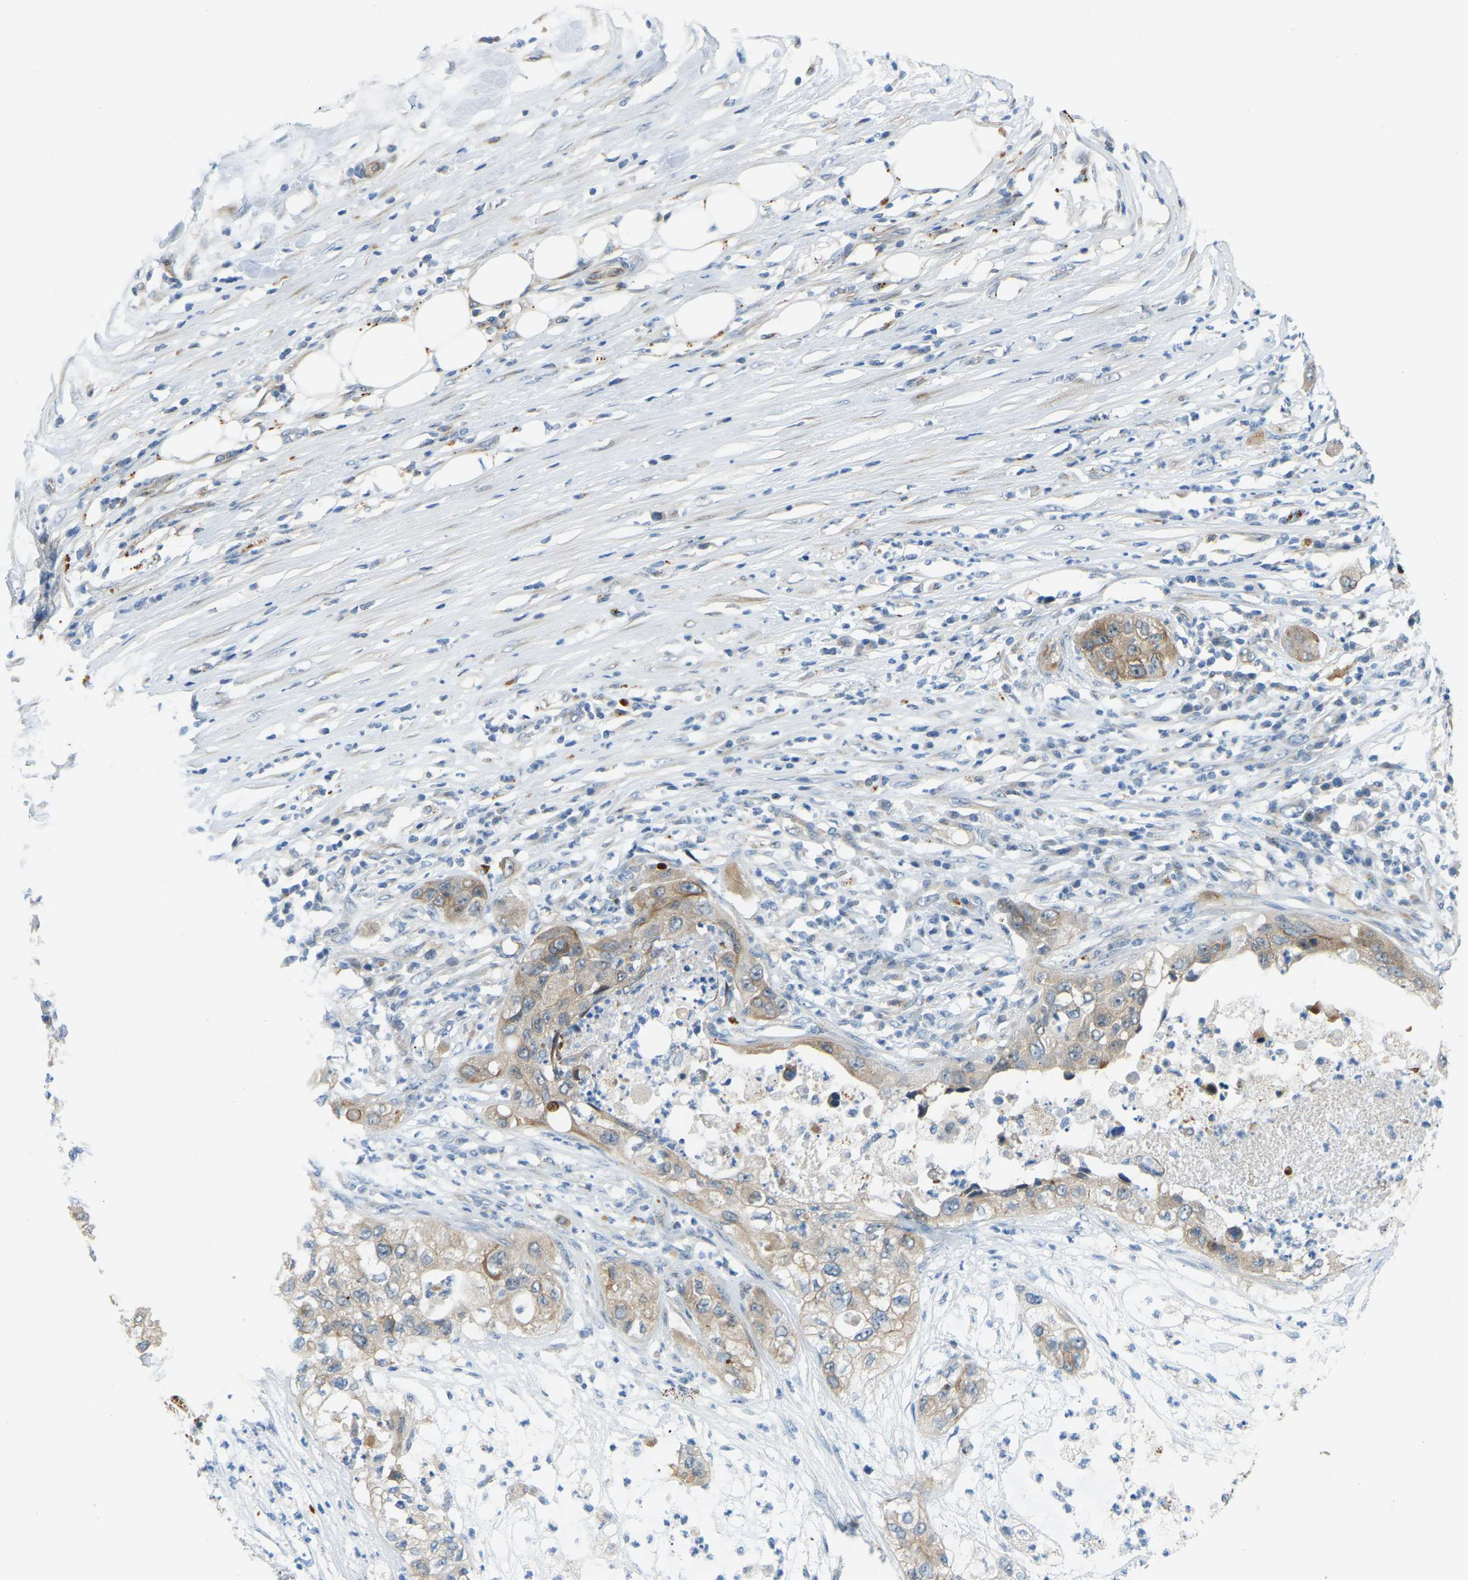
{"staining": {"intensity": "moderate", "quantity": ">75%", "location": "cytoplasmic/membranous"}, "tissue": "pancreatic cancer", "cell_type": "Tumor cells", "image_type": "cancer", "snomed": [{"axis": "morphology", "description": "Adenocarcinoma, NOS"}, {"axis": "topography", "description": "Pancreas"}], "caption": "Protein staining displays moderate cytoplasmic/membranous staining in approximately >75% of tumor cells in pancreatic cancer. (DAB IHC with brightfield microscopy, high magnification).", "gene": "NME8", "patient": {"sex": "female", "age": 78}}